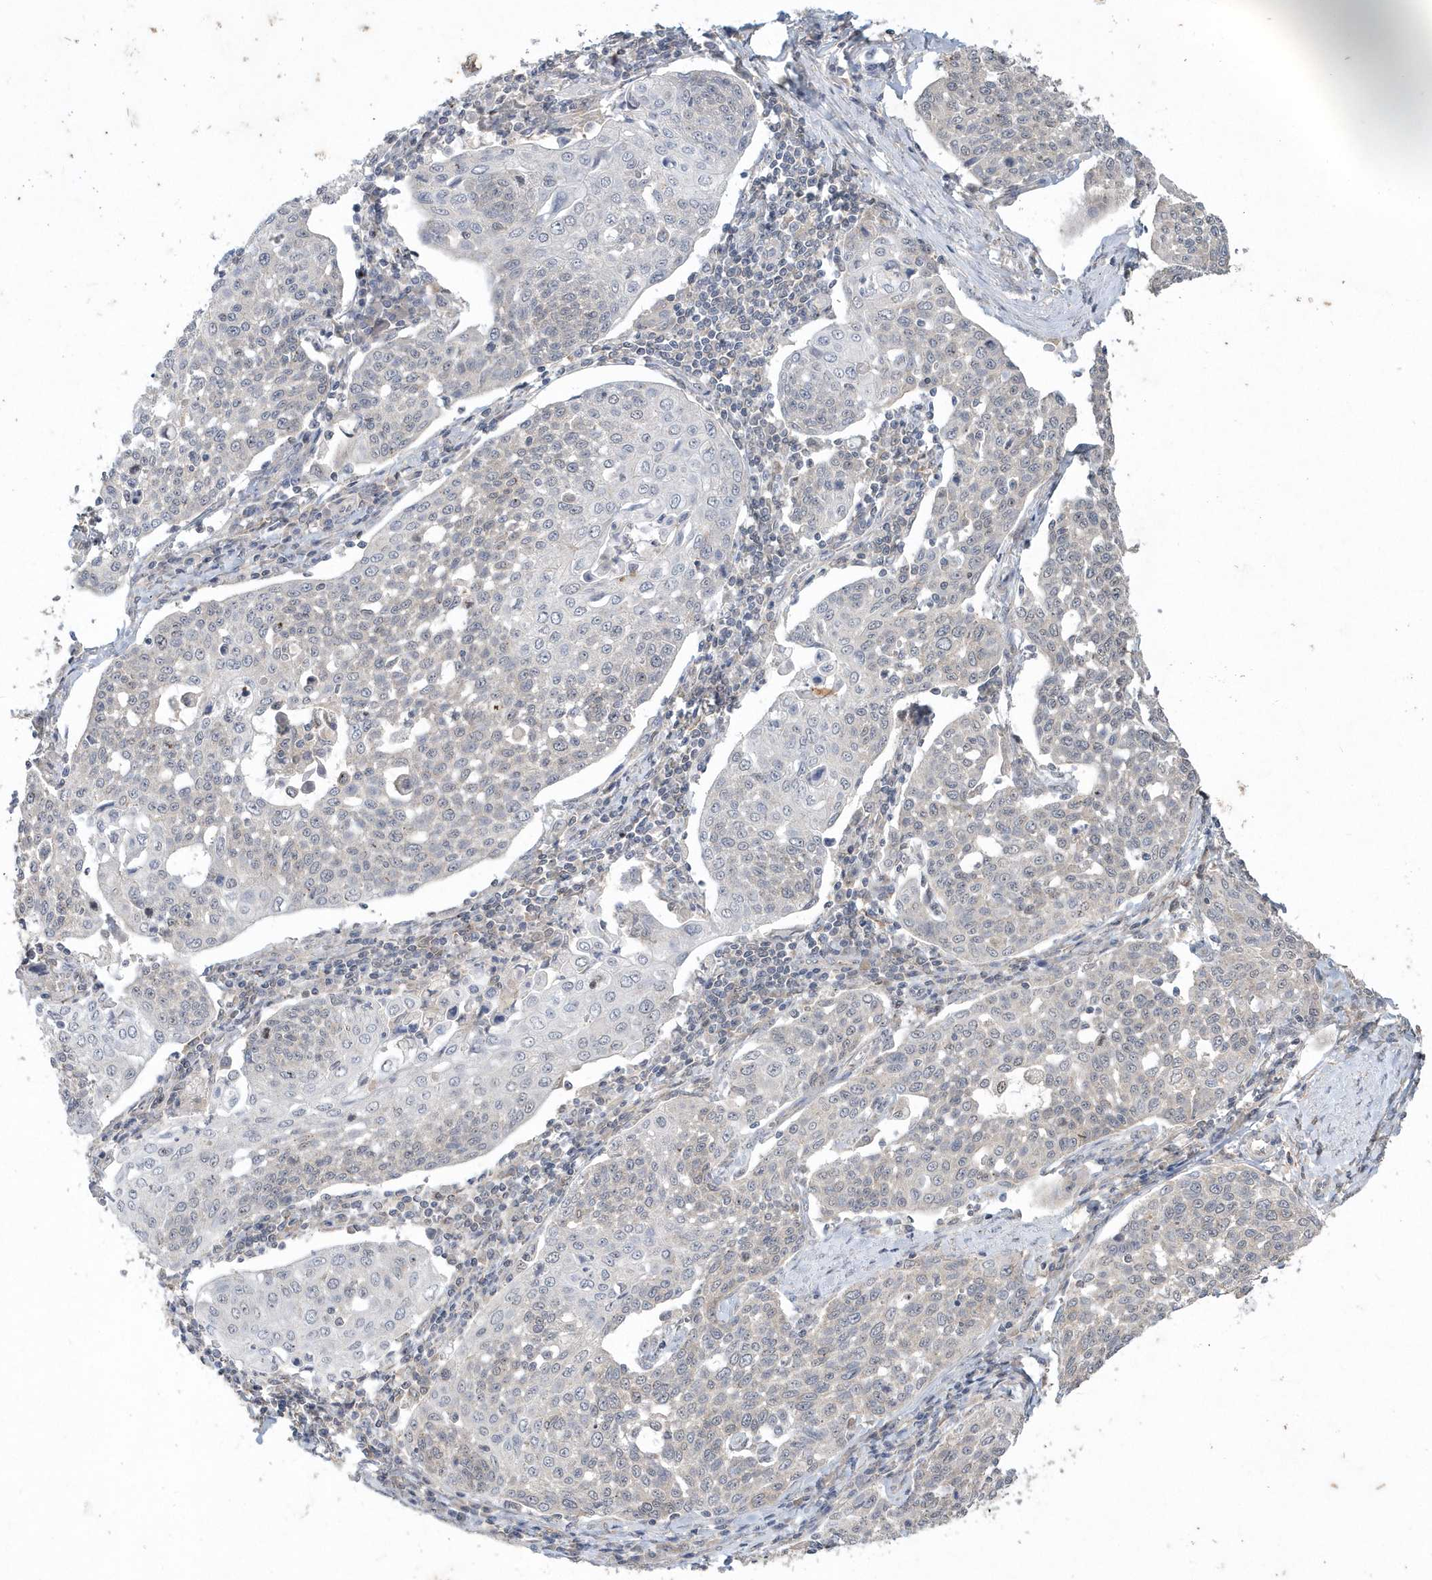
{"staining": {"intensity": "weak", "quantity": "<25%", "location": "cytoplasmic/membranous"}, "tissue": "cervical cancer", "cell_type": "Tumor cells", "image_type": "cancer", "snomed": [{"axis": "morphology", "description": "Squamous cell carcinoma, NOS"}, {"axis": "topography", "description": "Cervix"}], "caption": "This is an IHC histopathology image of human cervical cancer. There is no positivity in tumor cells.", "gene": "AKR7A2", "patient": {"sex": "female", "age": 34}}